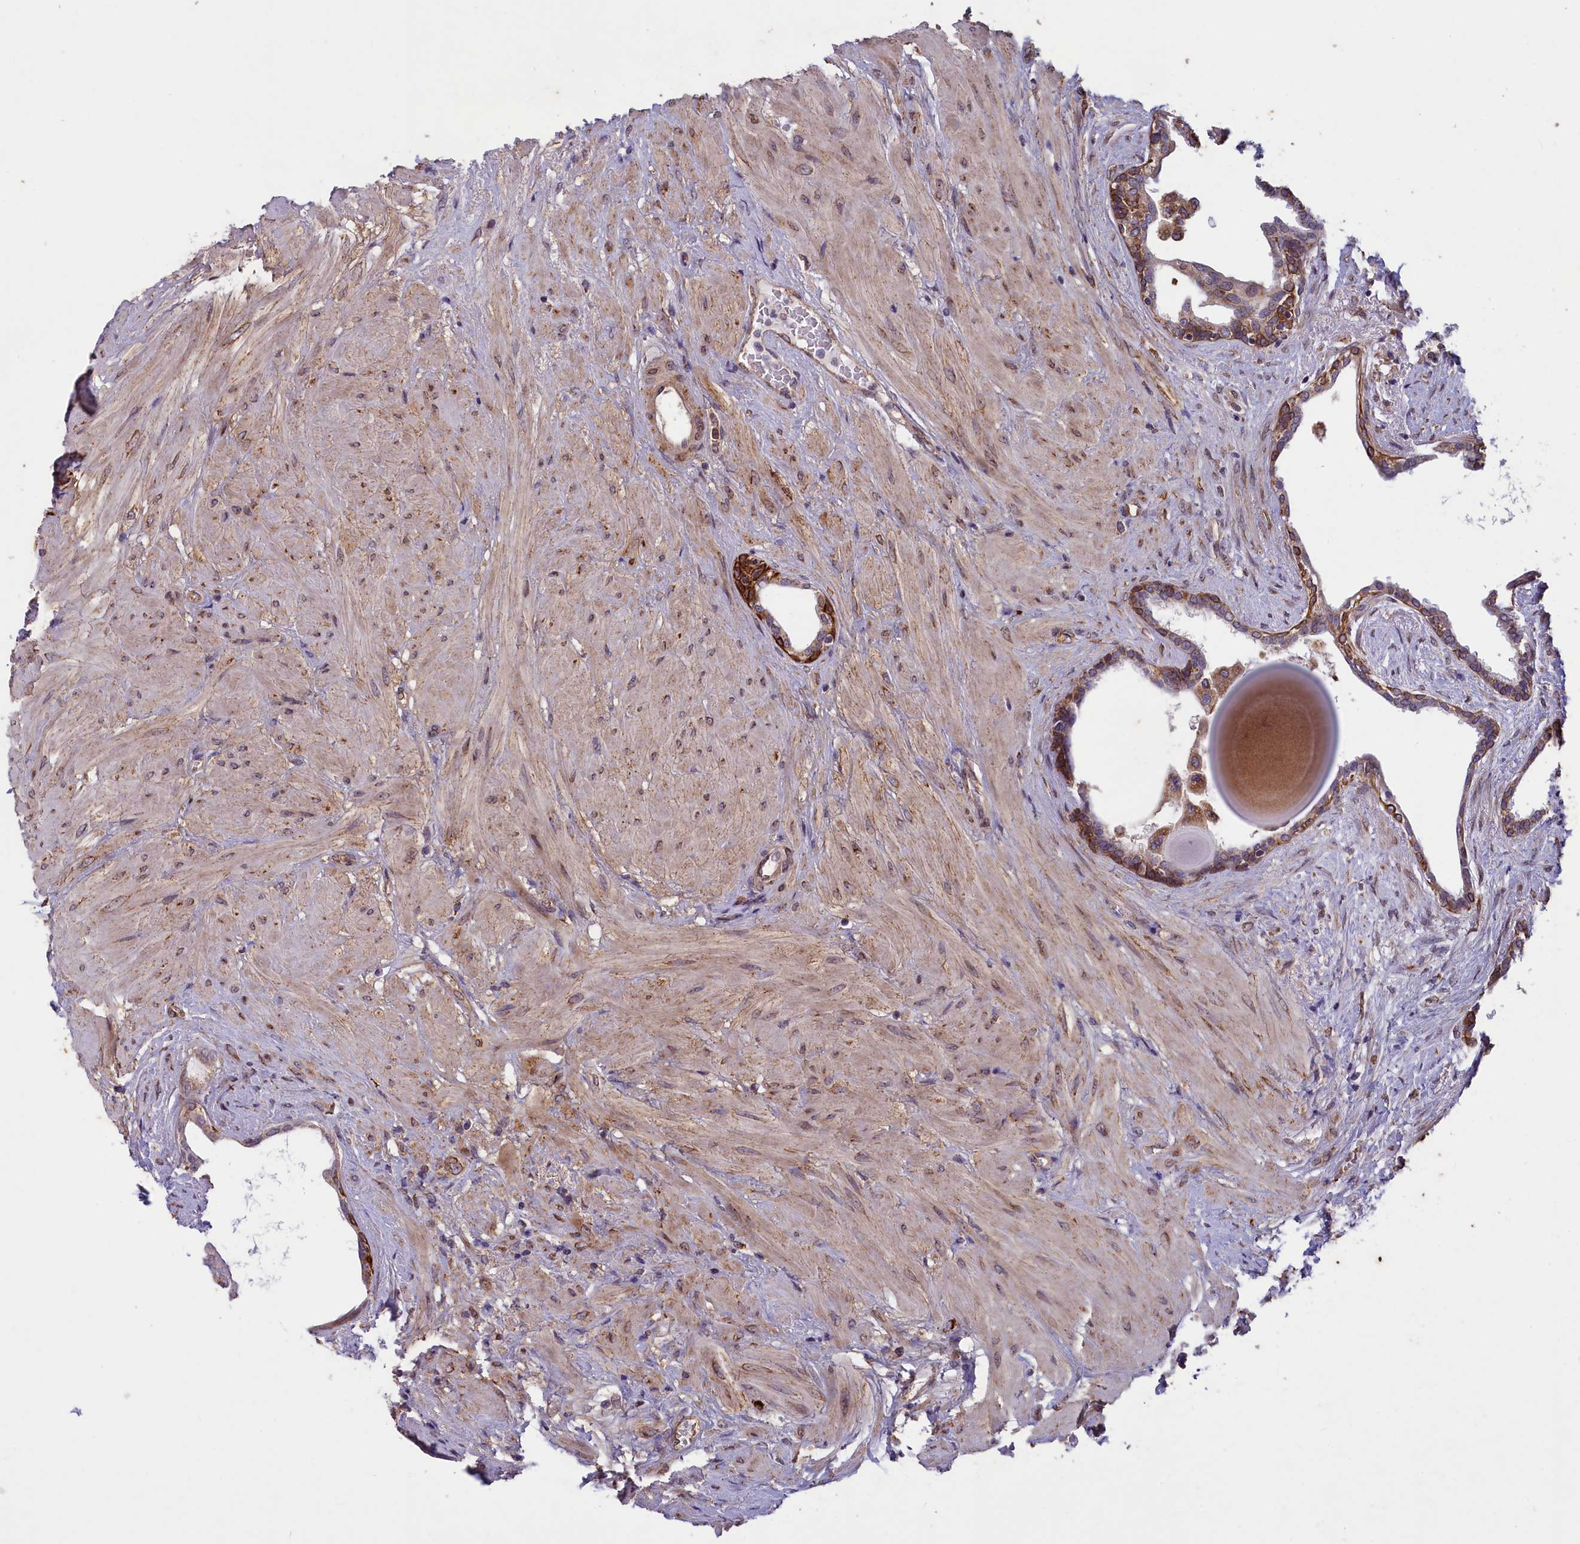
{"staining": {"intensity": "strong", "quantity": "25%-75%", "location": "cytoplasmic/membranous"}, "tissue": "prostate", "cell_type": "Glandular cells", "image_type": "normal", "snomed": [{"axis": "morphology", "description": "Normal tissue, NOS"}, {"axis": "topography", "description": "Prostate"}], "caption": "Immunohistochemical staining of unremarkable prostate displays 25%-75% levels of strong cytoplasmic/membranous protein expression in approximately 25%-75% of glandular cells.", "gene": "ACAD8", "patient": {"sex": "male", "age": 48}}